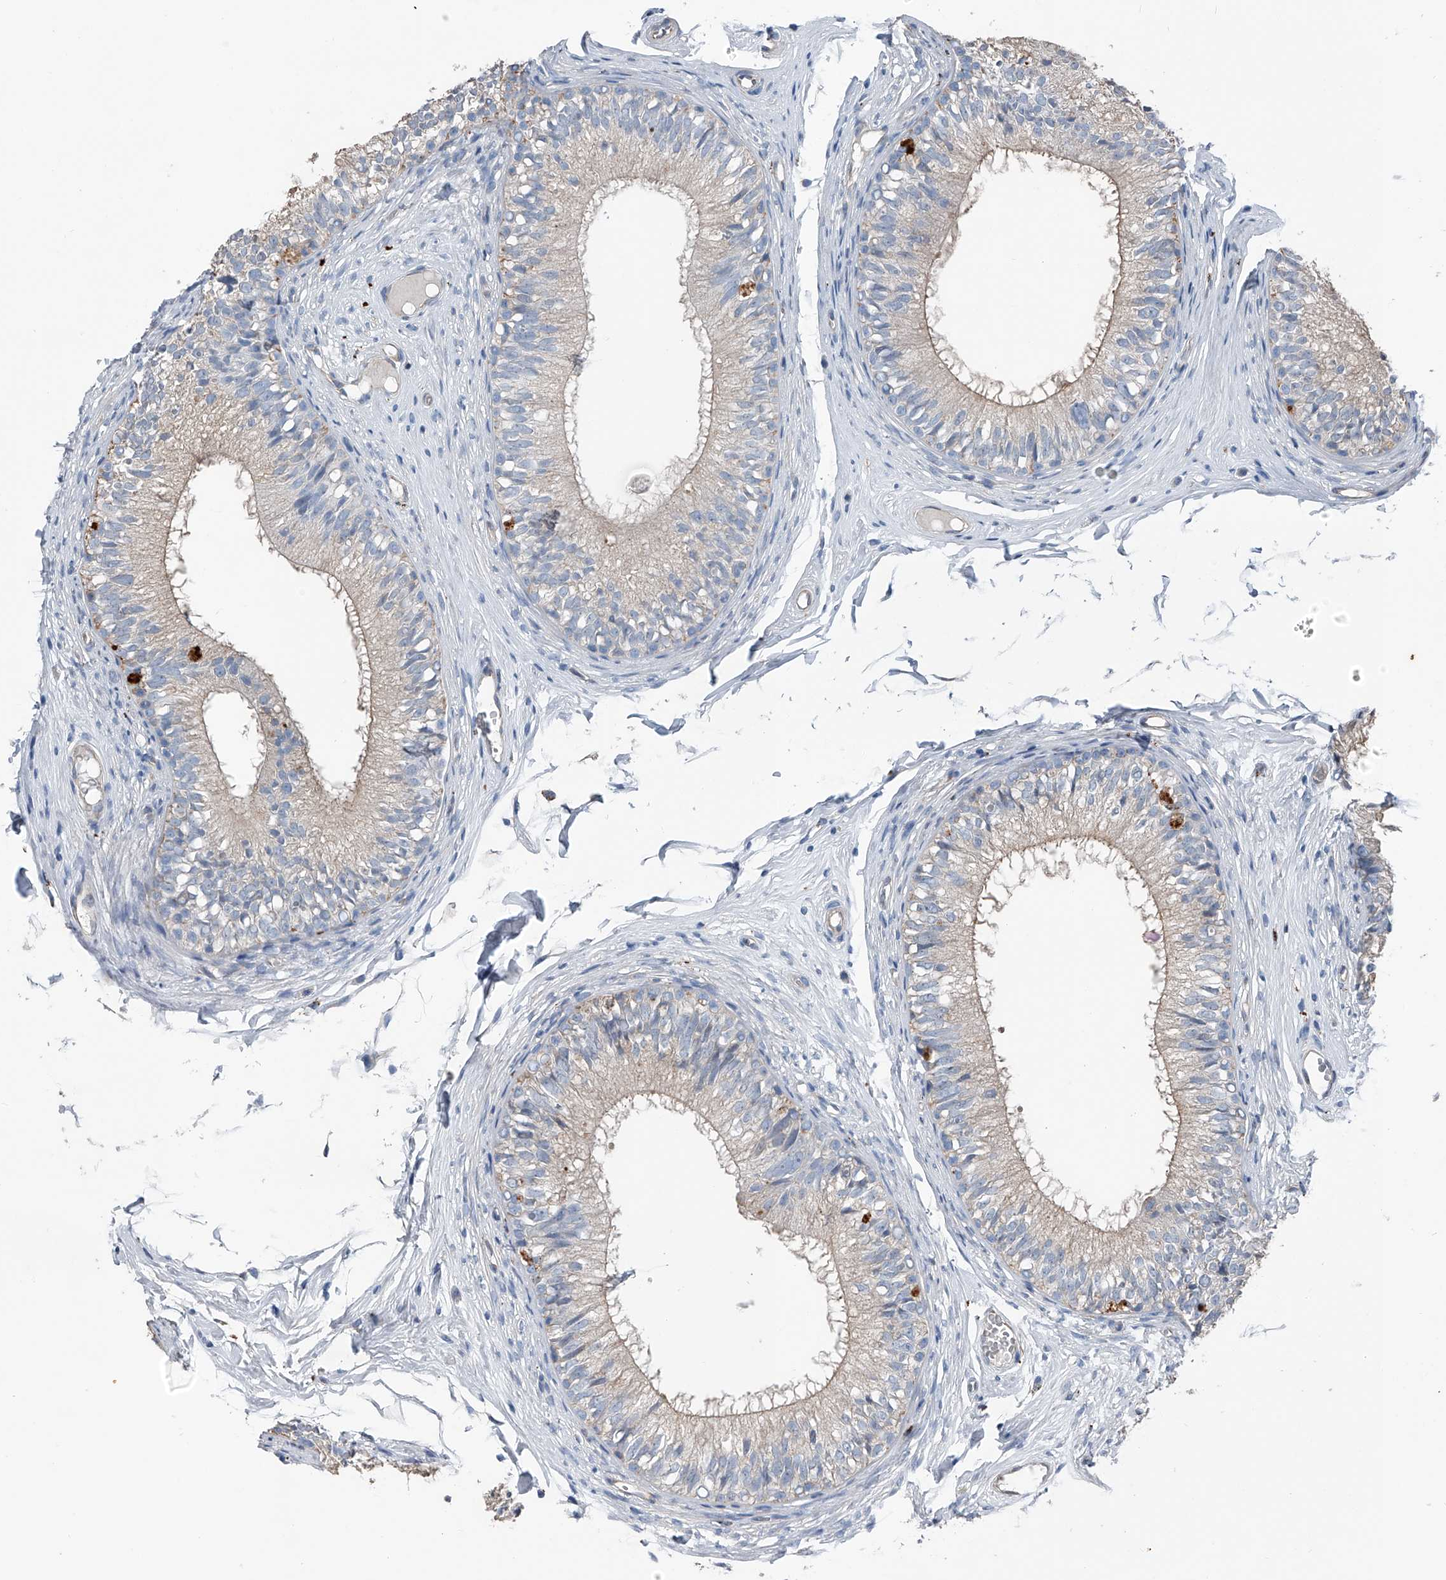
{"staining": {"intensity": "negative", "quantity": "none", "location": "none"}, "tissue": "epididymis", "cell_type": "Glandular cells", "image_type": "normal", "snomed": [{"axis": "morphology", "description": "Normal tissue, NOS"}, {"axis": "morphology", "description": "Seminoma in situ"}, {"axis": "topography", "description": "Testis"}, {"axis": "topography", "description": "Epididymis"}], "caption": "Immunohistochemical staining of normal epididymis demonstrates no significant positivity in glandular cells.", "gene": "ZNF772", "patient": {"sex": "male", "age": 28}}